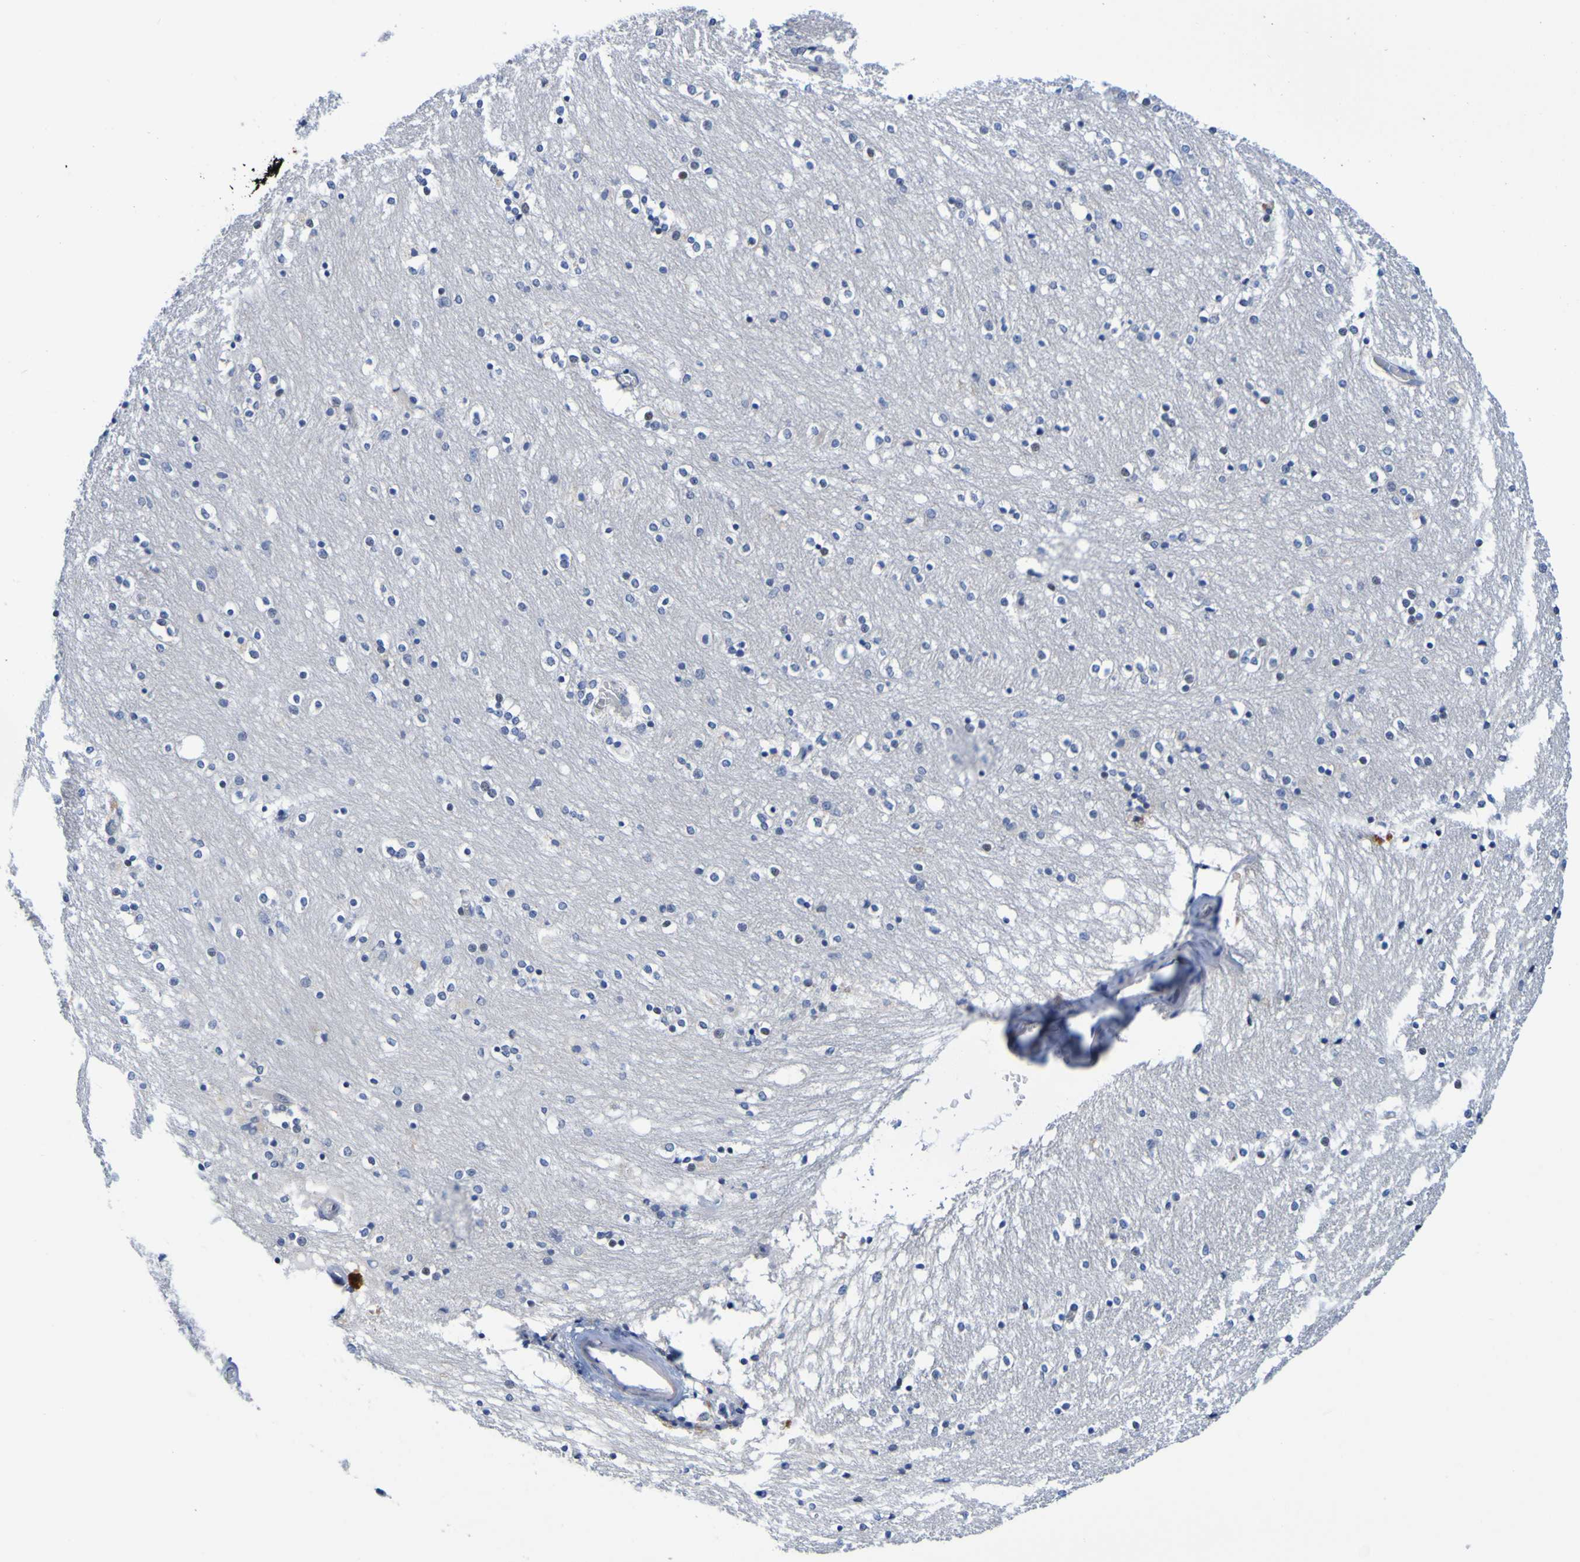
{"staining": {"intensity": "negative", "quantity": "none", "location": "none"}, "tissue": "caudate", "cell_type": "Glial cells", "image_type": "normal", "snomed": [{"axis": "morphology", "description": "Normal tissue, NOS"}, {"axis": "topography", "description": "Lateral ventricle wall"}], "caption": "A micrograph of caudate stained for a protein shows no brown staining in glial cells. Brightfield microscopy of immunohistochemistry stained with DAB (brown) and hematoxylin (blue), captured at high magnification.", "gene": "VMA21", "patient": {"sex": "female", "age": 54}}